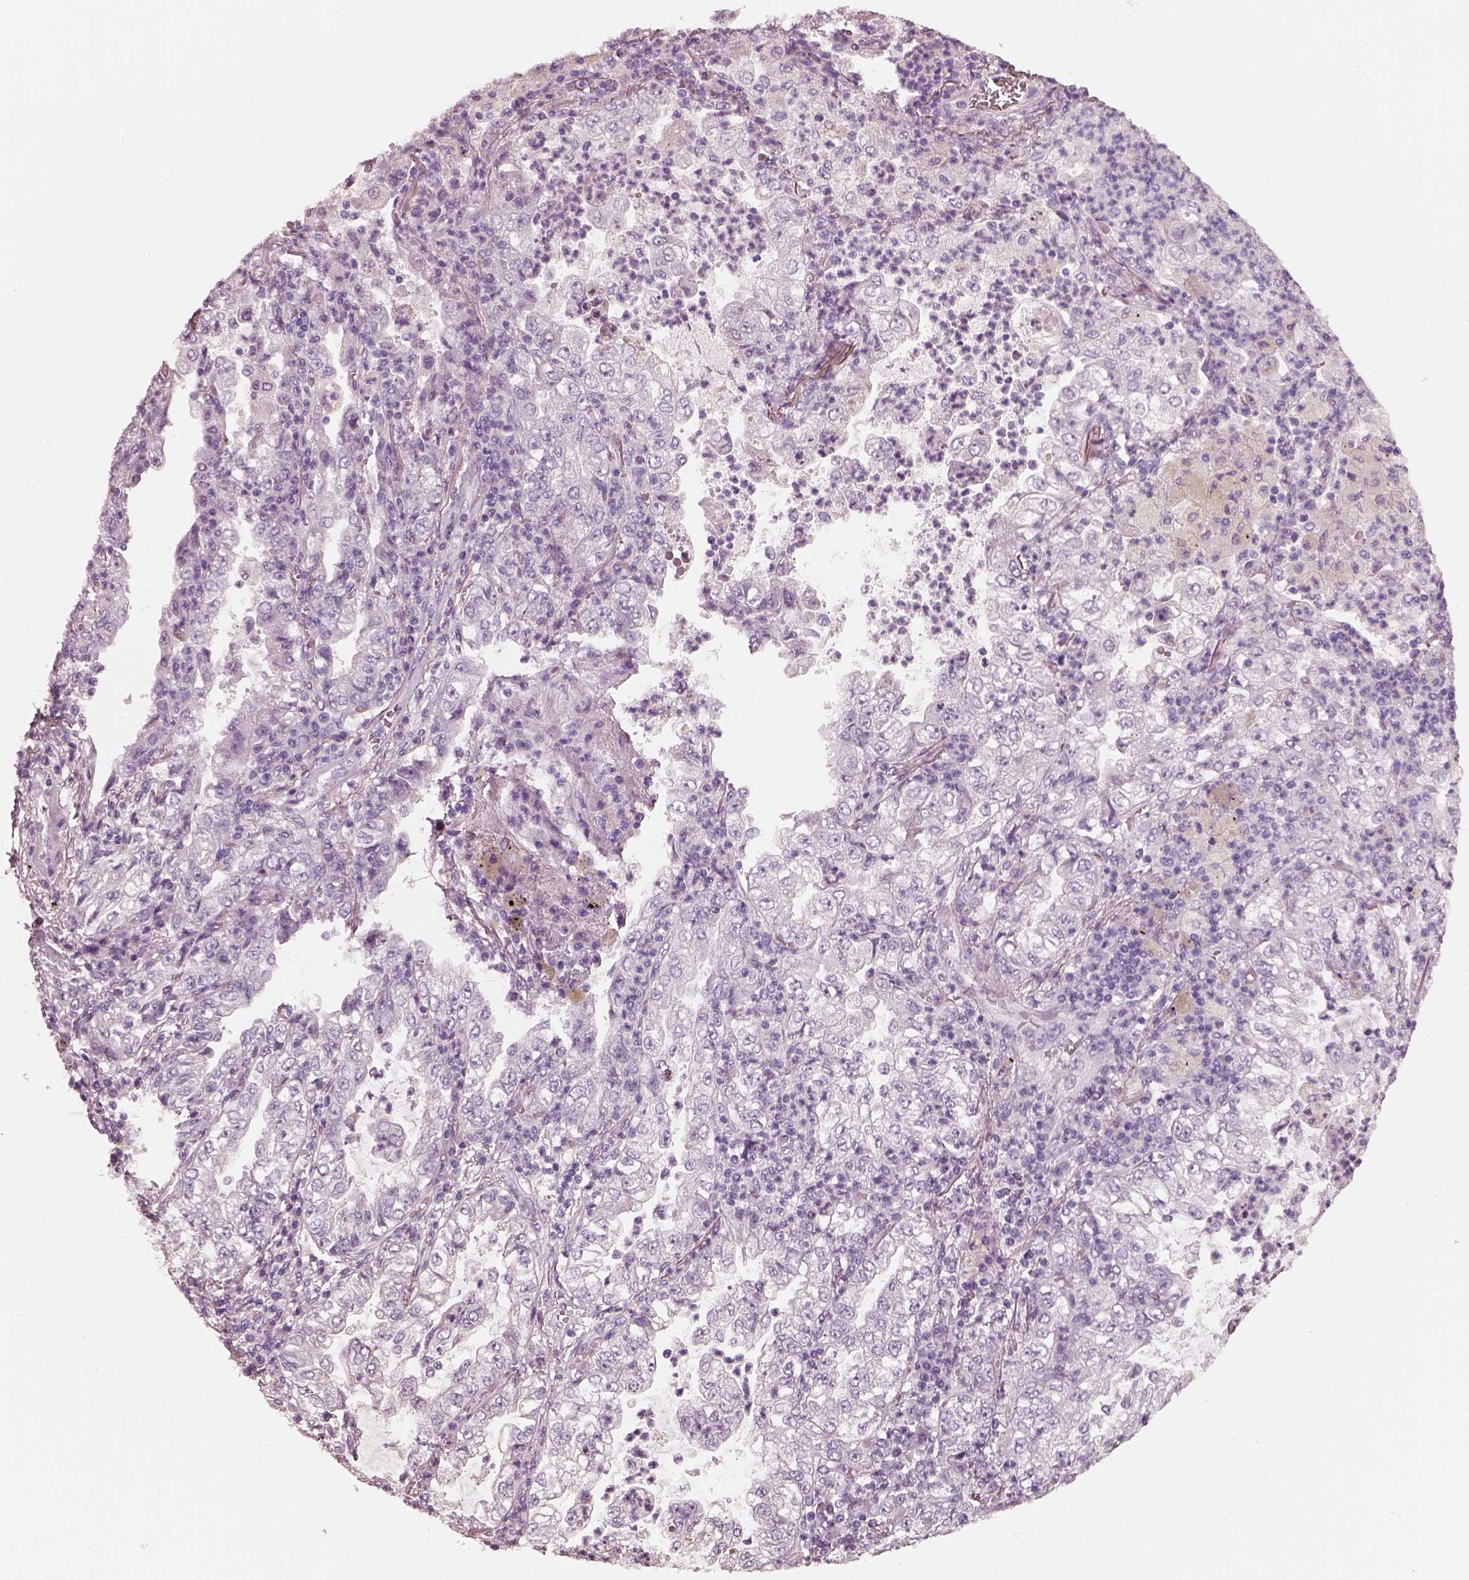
{"staining": {"intensity": "negative", "quantity": "none", "location": "none"}, "tissue": "lung cancer", "cell_type": "Tumor cells", "image_type": "cancer", "snomed": [{"axis": "morphology", "description": "Adenocarcinoma, NOS"}, {"axis": "topography", "description": "Lung"}], "caption": "There is no significant expression in tumor cells of lung adenocarcinoma.", "gene": "RS1", "patient": {"sex": "female", "age": 73}}